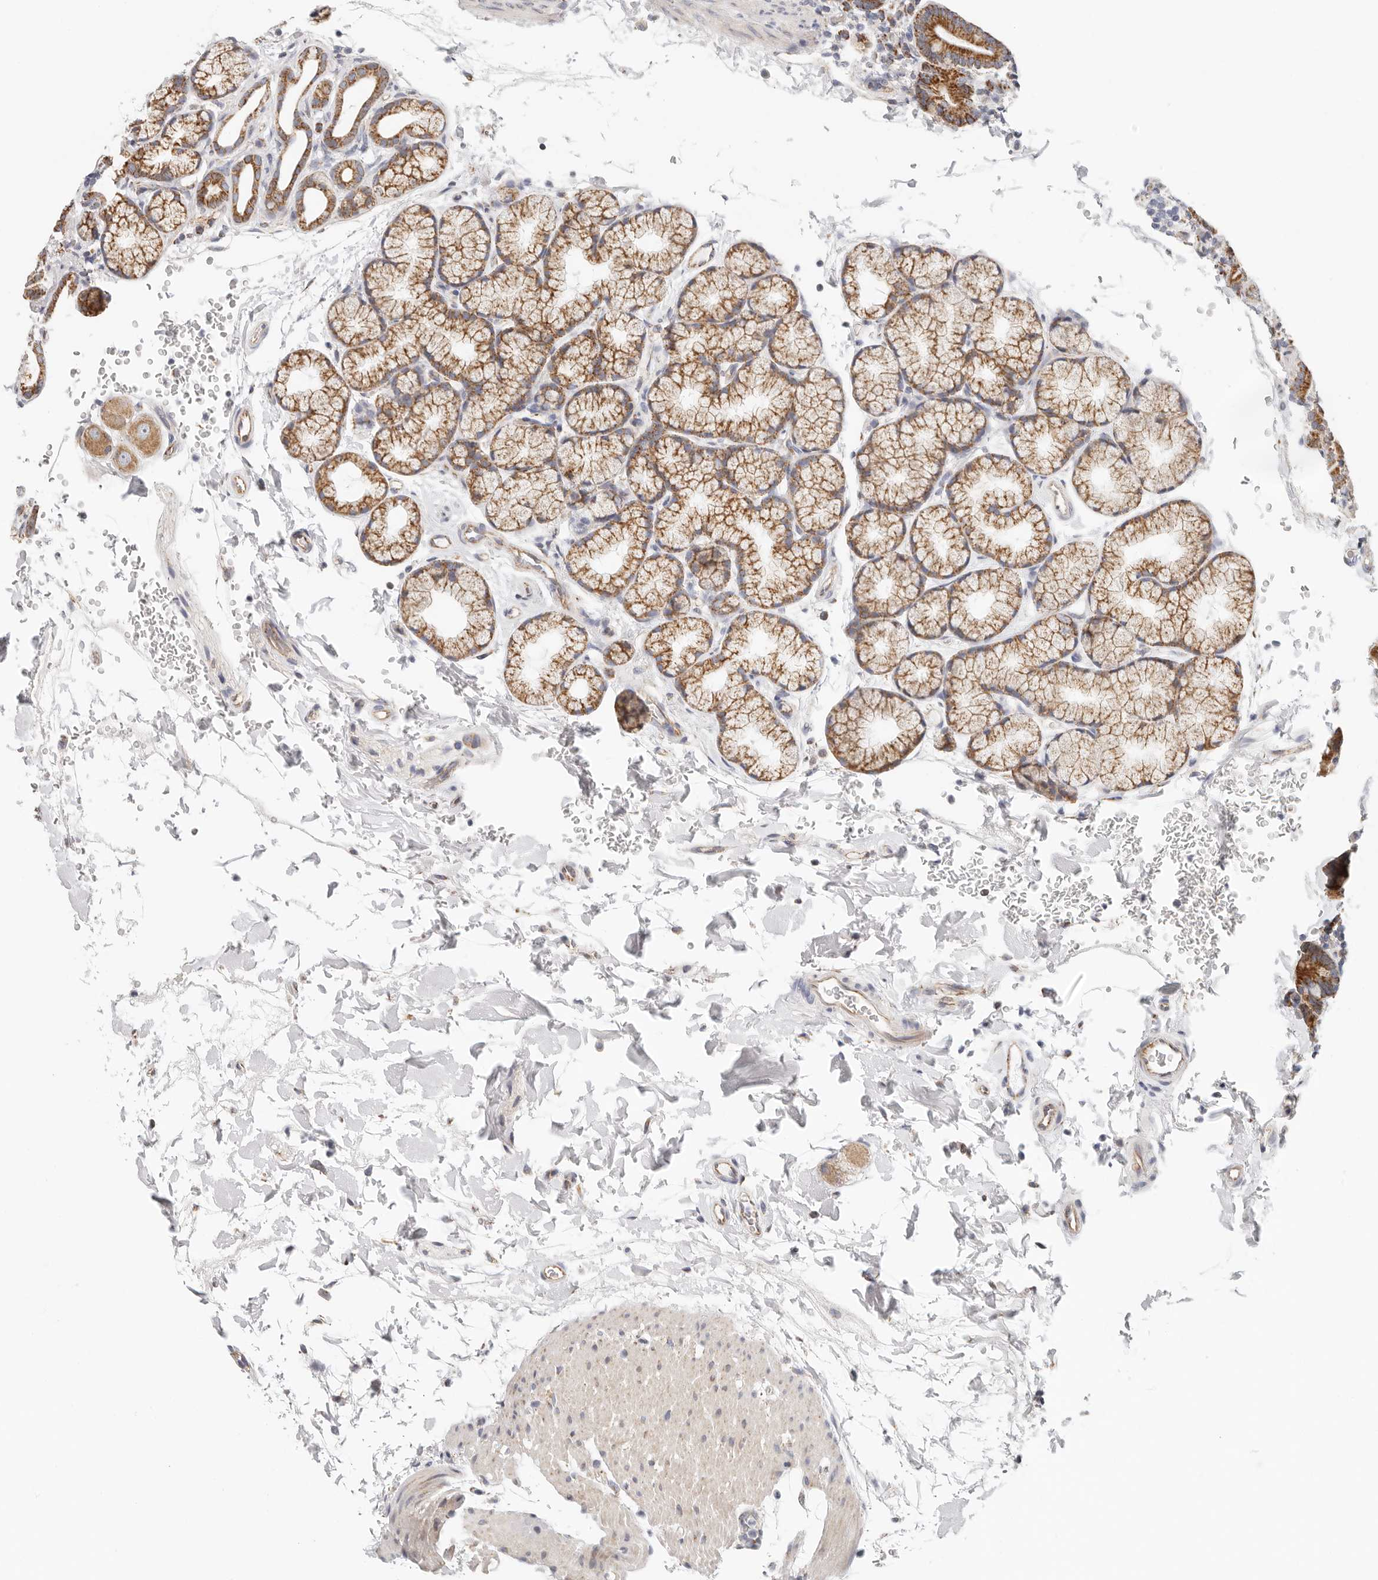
{"staining": {"intensity": "moderate", "quantity": "25%-75%", "location": "cytoplasmic/membranous"}, "tissue": "duodenum", "cell_type": "Glandular cells", "image_type": "normal", "snomed": [{"axis": "morphology", "description": "Normal tissue, NOS"}, {"axis": "topography", "description": "Duodenum"}], "caption": "Immunohistochemistry (IHC) of unremarkable human duodenum exhibits medium levels of moderate cytoplasmic/membranous positivity in about 25%-75% of glandular cells. Nuclei are stained in blue.", "gene": "AFDN", "patient": {"sex": "male", "age": 54}}